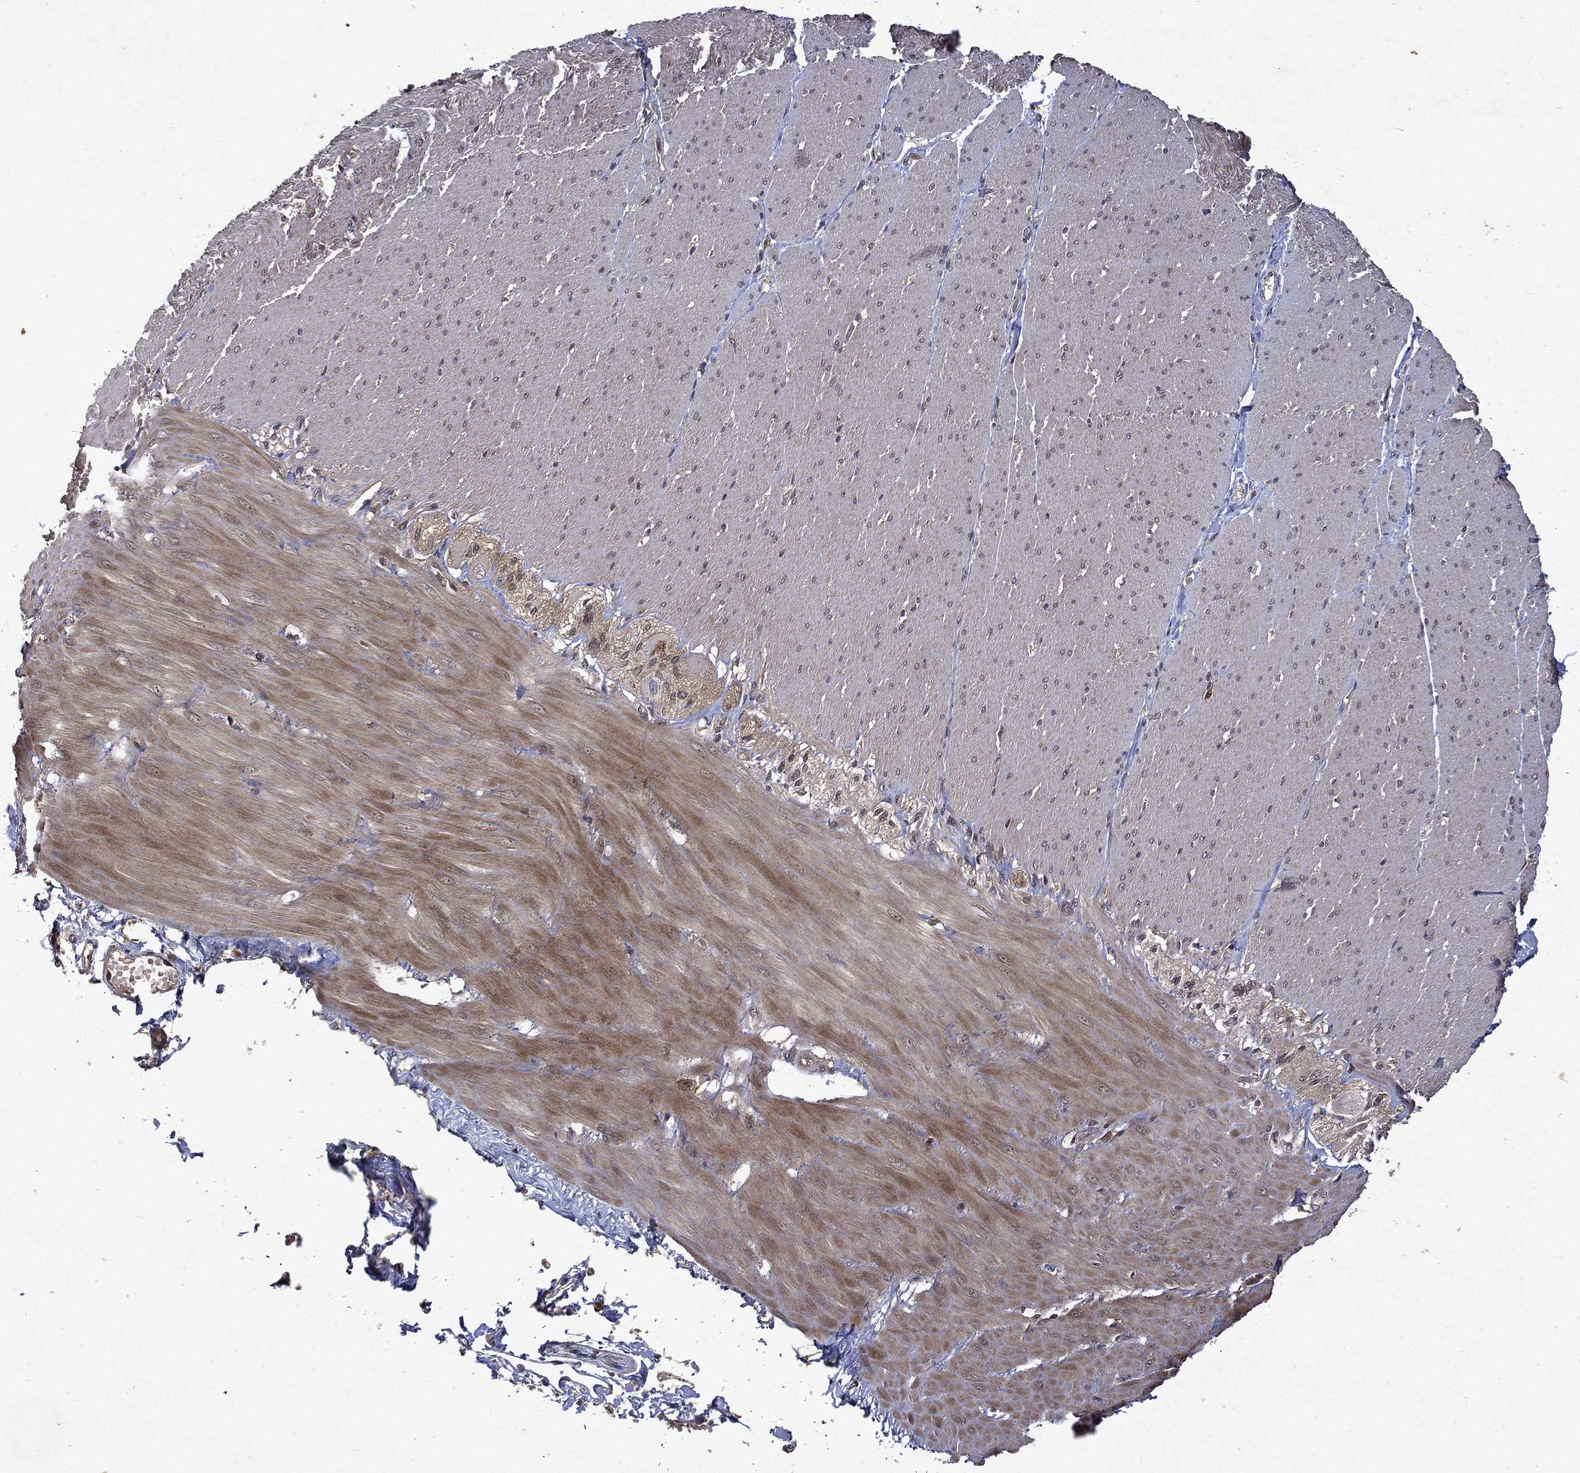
{"staining": {"intensity": "negative", "quantity": "none", "location": "none"}, "tissue": "adipose tissue", "cell_type": "Adipocytes", "image_type": "normal", "snomed": [{"axis": "morphology", "description": "Normal tissue, NOS"}, {"axis": "topography", "description": "Smooth muscle"}, {"axis": "topography", "description": "Duodenum"}, {"axis": "topography", "description": "Peripheral nerve tissue"}], "caption": "The micrograph shows no staining of adipocytes in normal adipose tissue. Brightfield microscopy of immunohistochemistry (IHC) stained with DAB (3,3'-diaminobenzidine) (brown) and hematoxylin (blue), captured at high magnification.", "gene": "MTAP", "patient": {"sex": "female", "age": 61}}